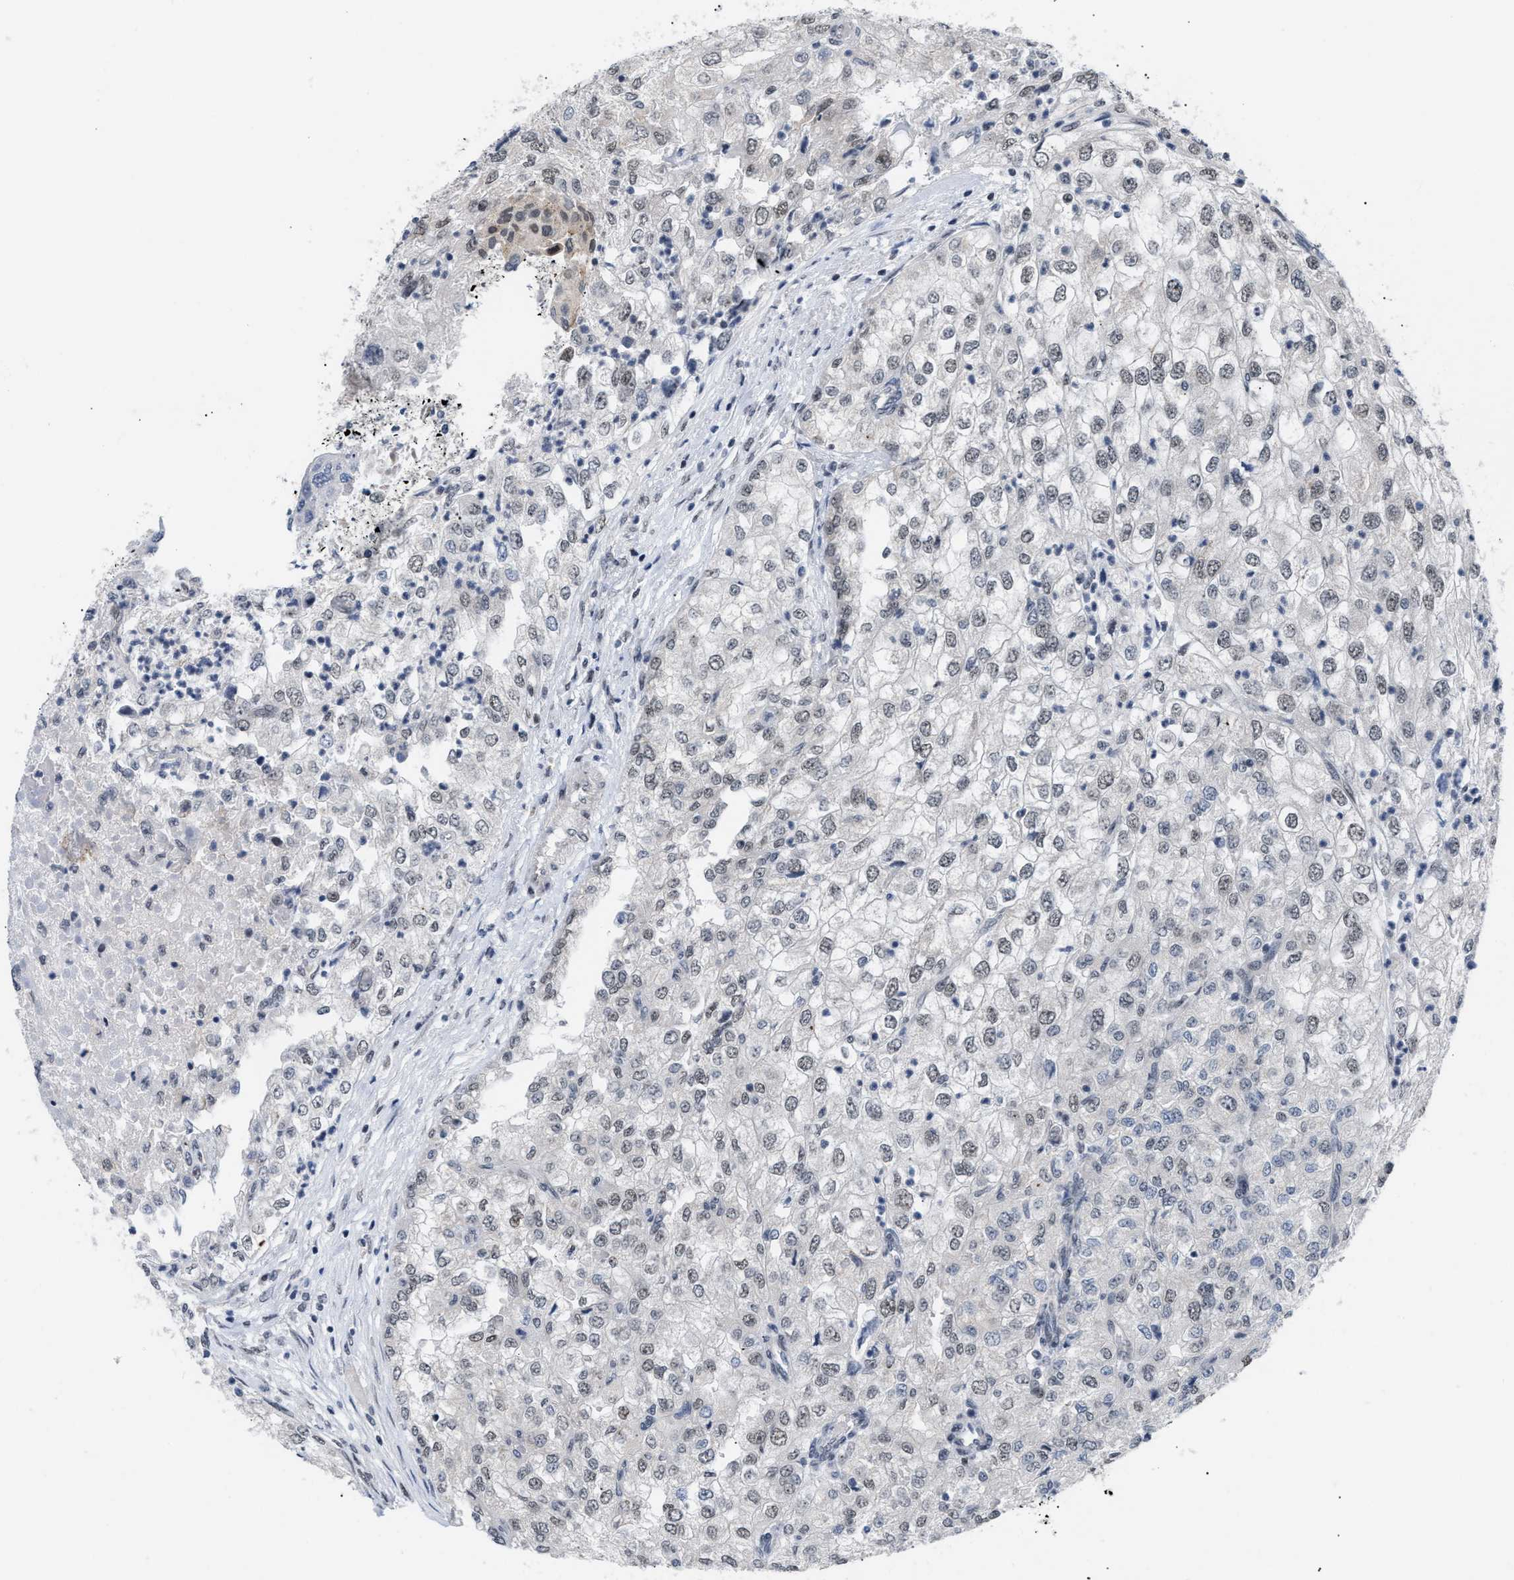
{"staining": {"intensity": "weak", "quantity": "<25%", "location": "nuclear"}, "tissue": "renal cancer", "cell_type": "Tumor cells", "image_type": "cancer", "snomed": [{"axis": "morphology", "description": "Adenocarcinoma, NOS"}, {"axis": "topography", "description": "Kidney"}], "caption": "Immunohistochemical staining of renal cancer (adenocarcinoma) exhibits no significant staining in tumor cells. (DAB immunohistochemistry, high magnification).", "gene": "TXNRD3", "patient": {"sex": "female", "age": 54}}